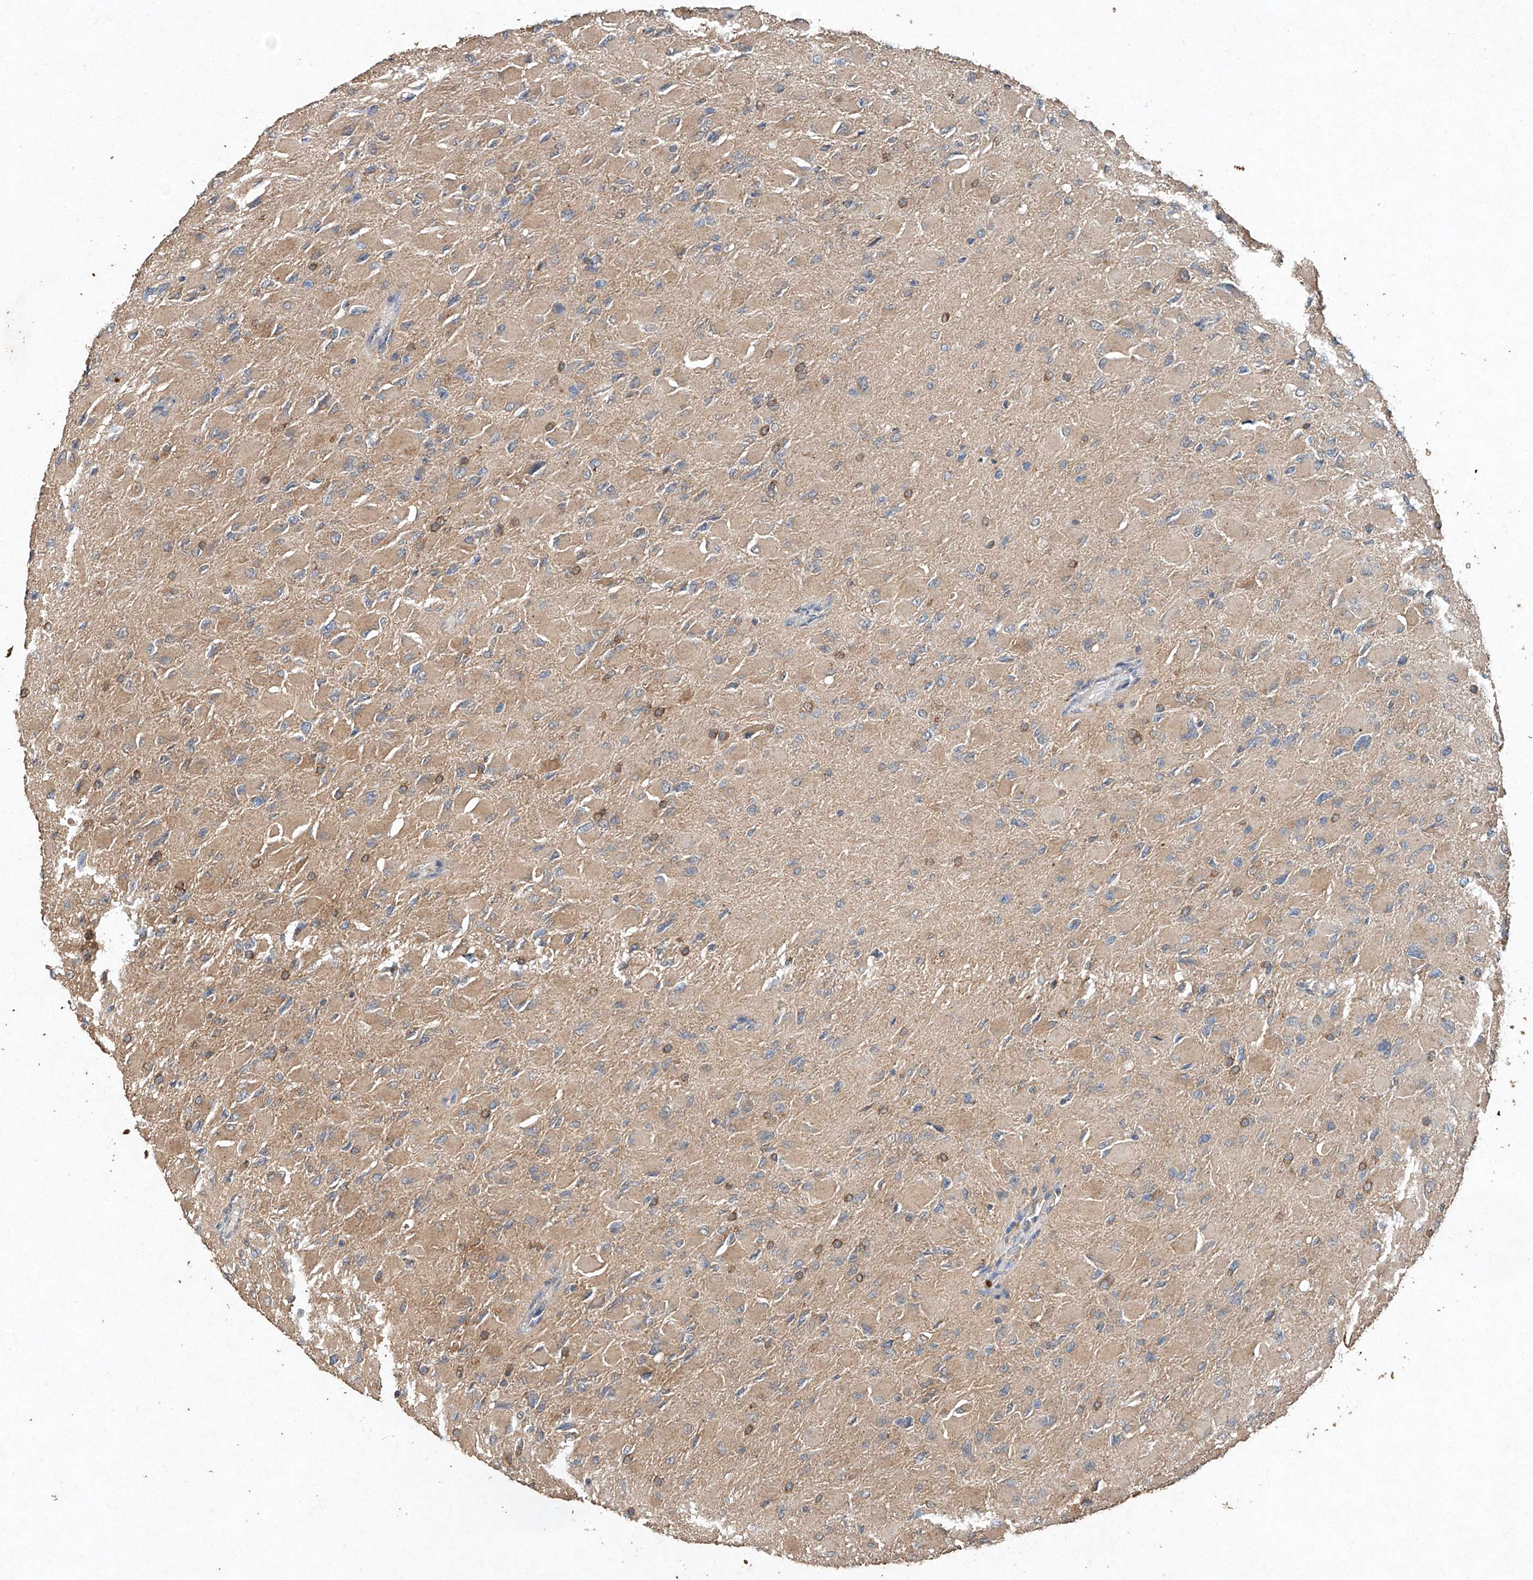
{"staining": {"intensity": "weak", "quantity": ">75%", "location": "cytoplasmic/membranous"}, "tissue": "glioma", "cell_type": "Tumor cells", "image_type": "cancer", "snomed": [{"axis": "morphology", "description": "Glioma, malignant, High grade"}, {"axis": "topography", "description": "Cerebral cortex"}], "caption": "Immunohistochemical staining of high-grade glioma (malignant) demonstrates low levels of weak cytoplasmic/membranous staining in approximately >75% of tumor cells.", "gene": "STK3", "patient": {"sex": "female", "age": 36}}